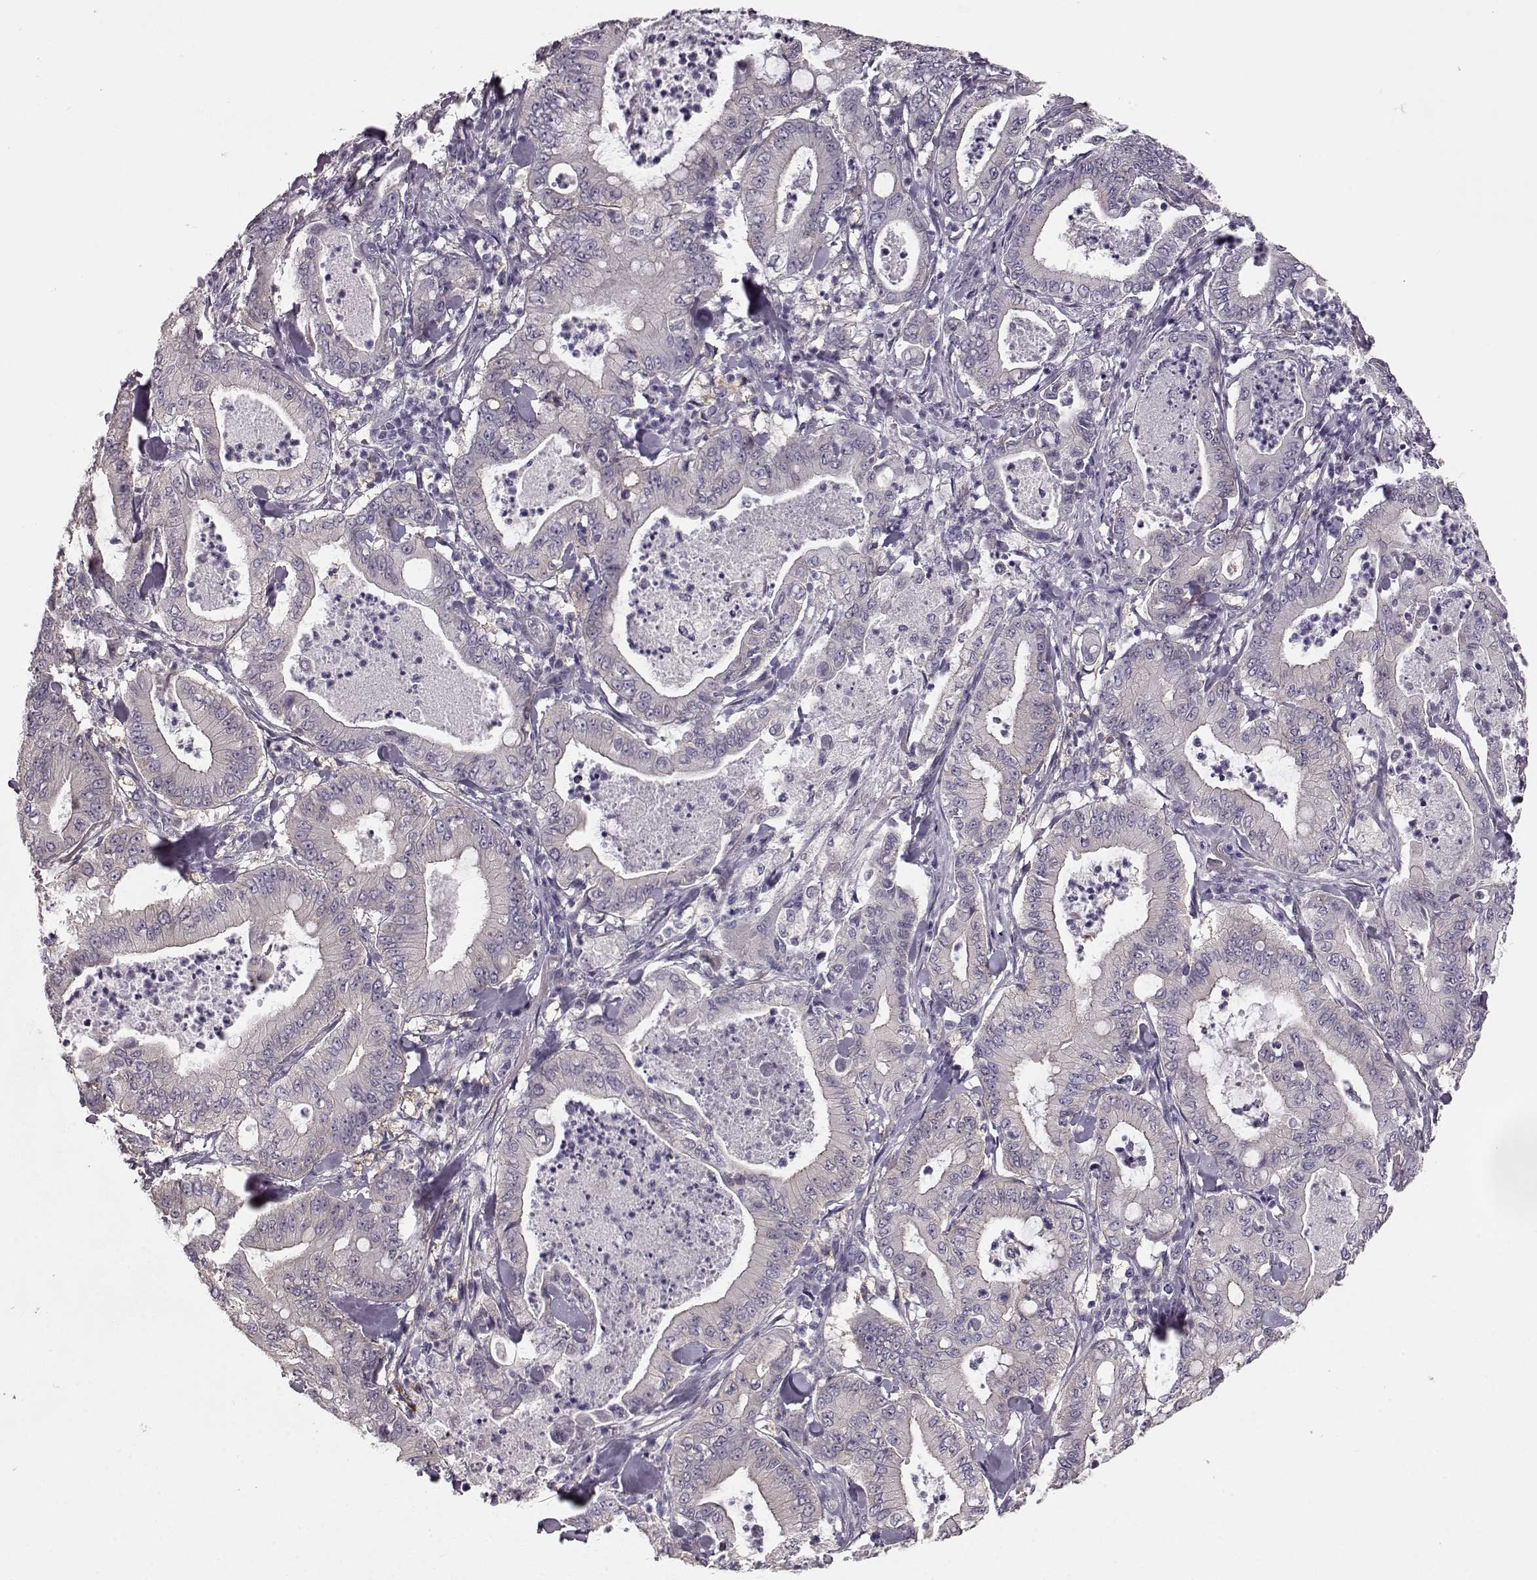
{"staining": {"intensity": "negative", "quantity": "none", "location": "none"}, "tissue": "pancreatic cancer", "cell_type": "Tumor cells", "image_type": "cancer", "snomed": [{"axis": "morphology", "description": "Adenocarcinoma, NOS"}, {"axis": "topography", "description": "Pancreas"}], "caption": "Pancreatic cancer stained for a protein using immunohistochemistry reveals no expression tumor cells.", "gene": "GPR50", "patient": {"sex": "male", "age": 71}}